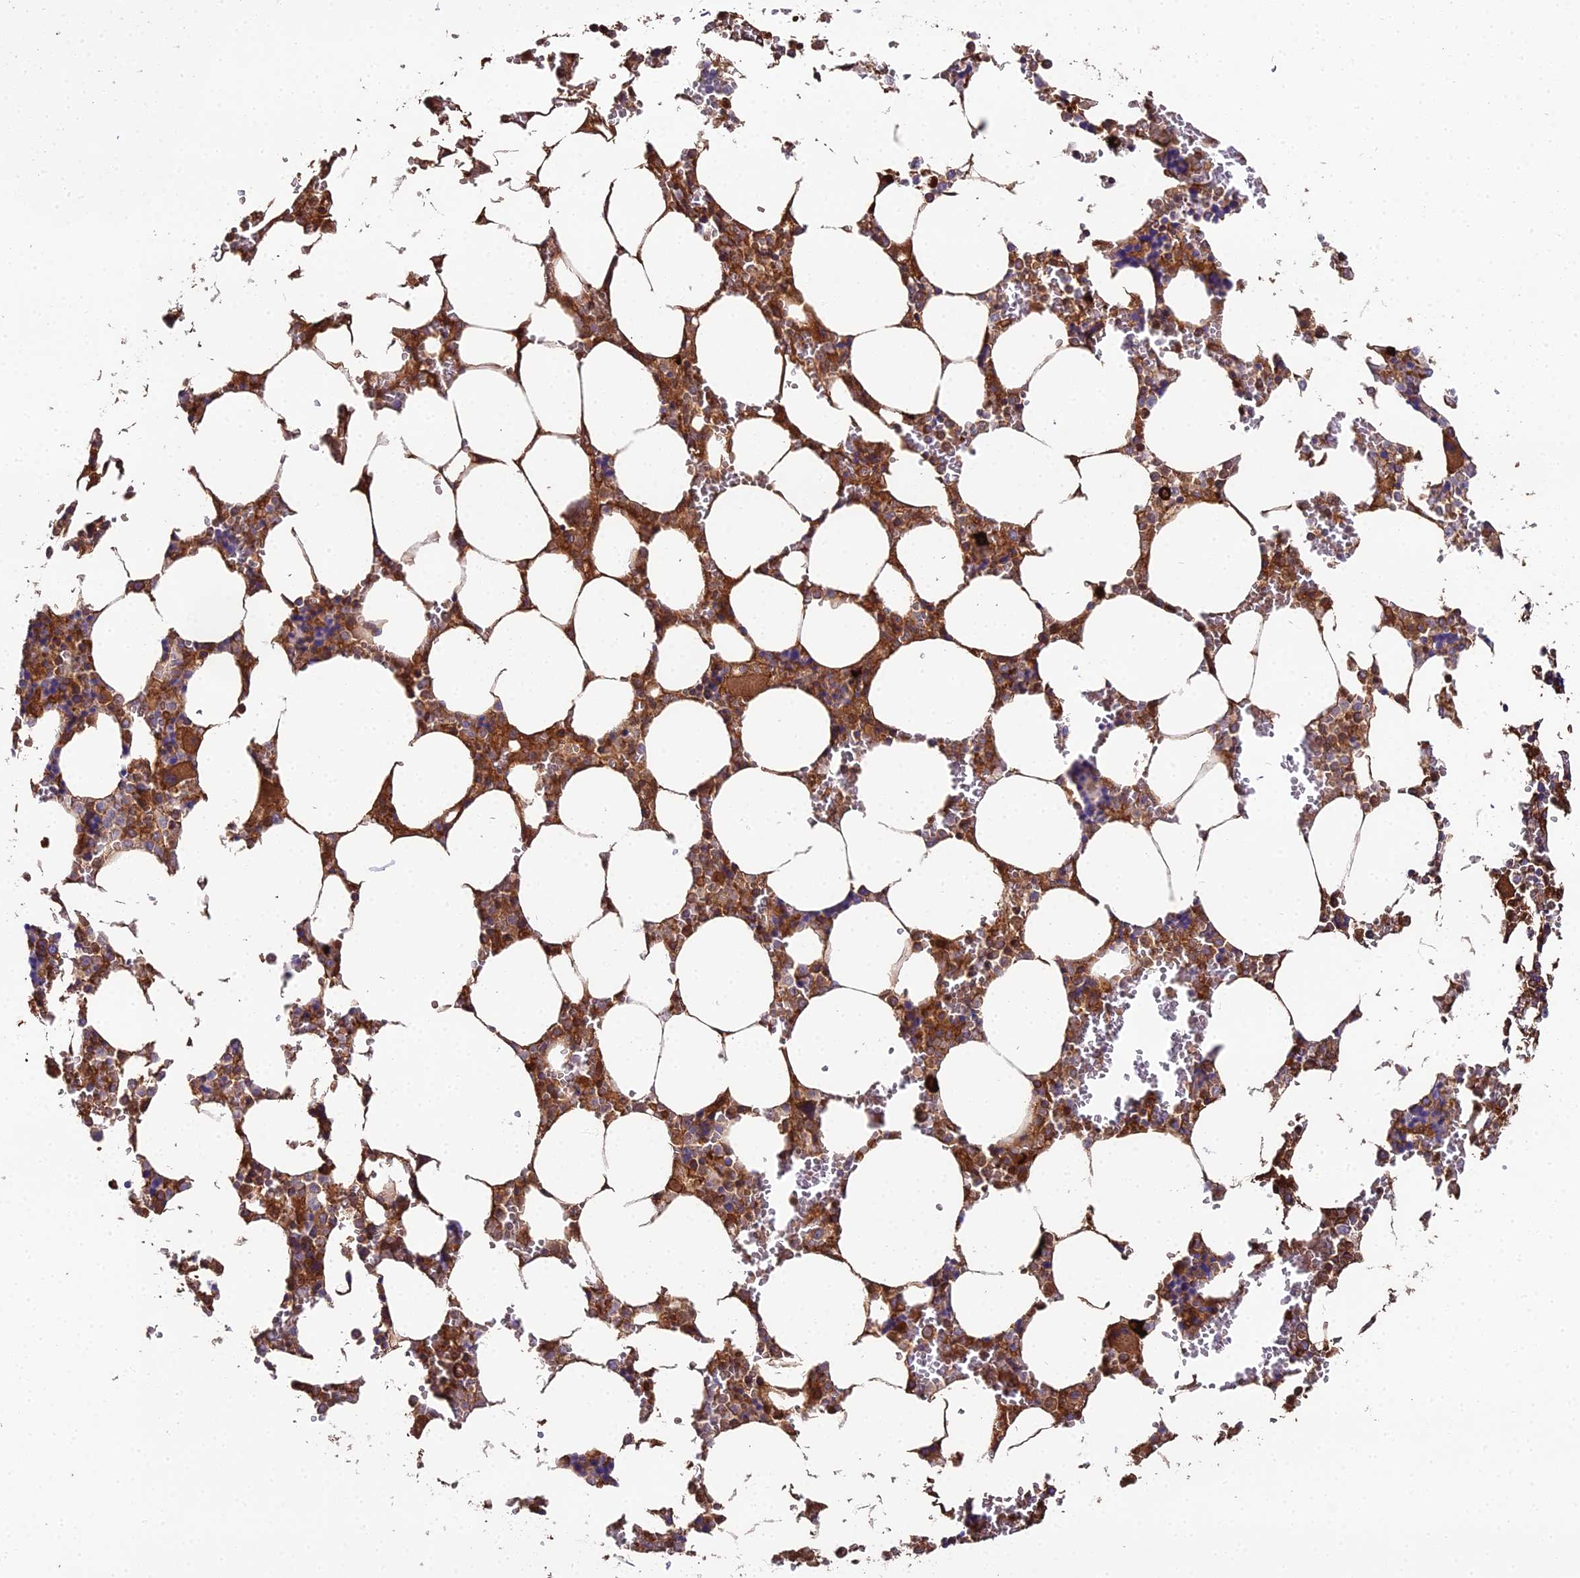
{"staining": {"intensity": "moderate", "quantity": "25%-75%", "location": "cytoplasmic/membranous"}, "tissue": "bone marrow", "cell_type": "Hematopoietic cells", "image_type": "normal", "snomed": [{"axis": "morphology", "description": "Normal tissue, NOS"}, {"axis": "topography", "description": "Bone marrow"}], "caption": "An immunohistochemistry photomicrograph of unremarkable tissue is shown. Protein staining in brown shows moderate cytoplasmic/membranous positivity in bone marrow within hematopoietic cells. (Brightfield microscopy of DAB IHC at high magnification).", "gene": "BEX4", "patient": {"sex": "male", "age": 64}}